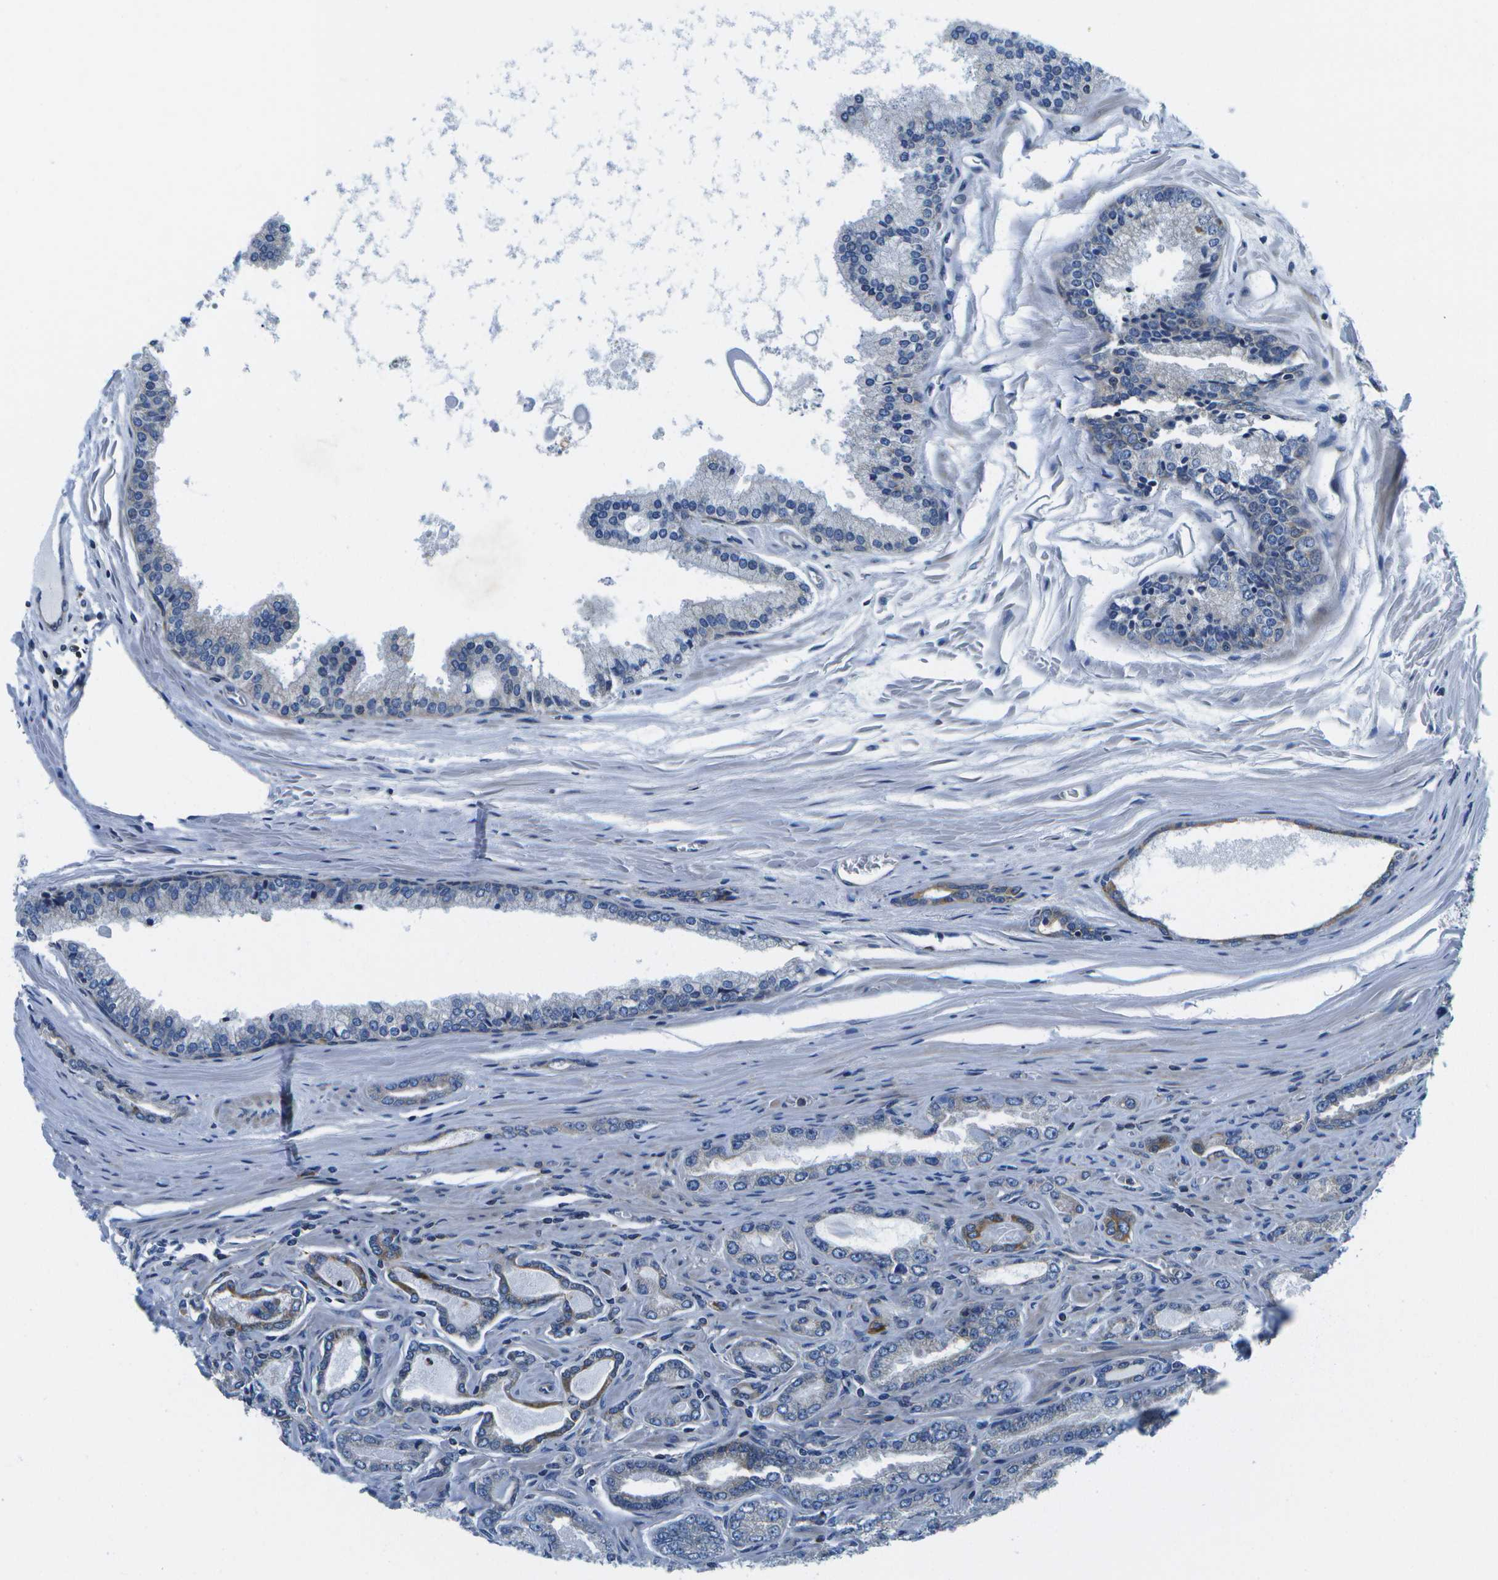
{"staining": {"intensity": "weak", "quantity": "<25%", "location": "cytoplasmic/membranous"}, "tissue": "prostate cancer", "cell_type": "Tumor cells", "image_type": "cancer", "snomed": [{"axis": "morphology", "description": "Adenocarcinoma, High grade"}, {"axis": "topography", "description": "Prostate"}], "caption": "Prostate cancer (high-grade adenocarcinoma) was stained to show a protein in brown. There is no significant positivity in tumor cells.", "gene": "GDF5", "patient": {"sex": "male", "age": 65}}